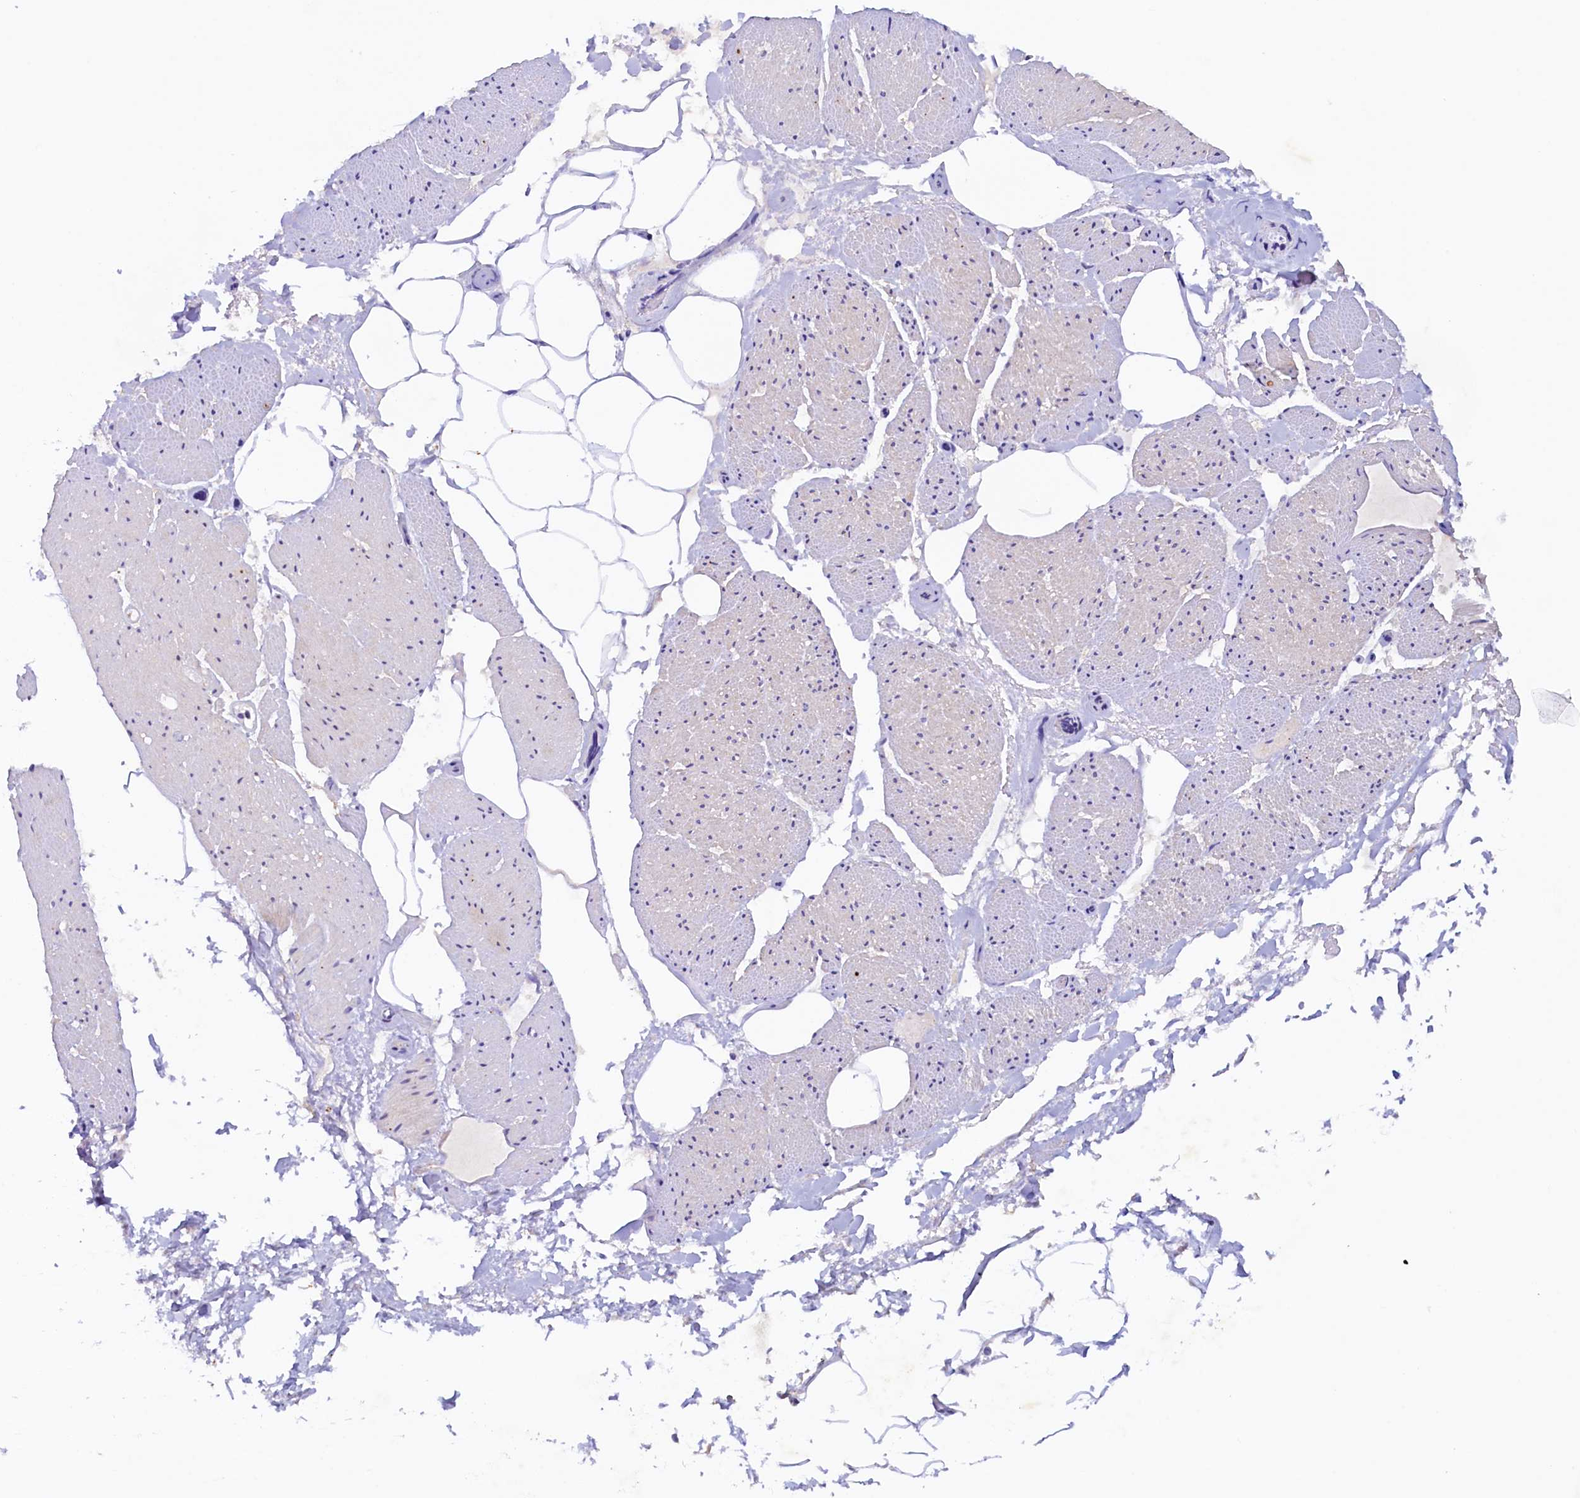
{"staining": {"intensity": "negative", "quantity": "none", "location": "none"}, "tissue": "adipose tissue", "cell_type": "Adipocytes", "image_type": "normal", "snomed": [{"axis": "morphology", "description": "Normal tissue, NOS"}, {"axis": "morphology", "description": "Adenocarcinoma, Low grade"}, {"axis": "topography", "description": "Prostate"}, {"axis": "topography", "description": "Peripheral nerve tissue"}], "caption": "This is an IHC micrograph of benign adipose tissue. There is no staining in adipocytes.", "gene": "PACSIN3", "patient": {"sex": "male", "age": 63}}